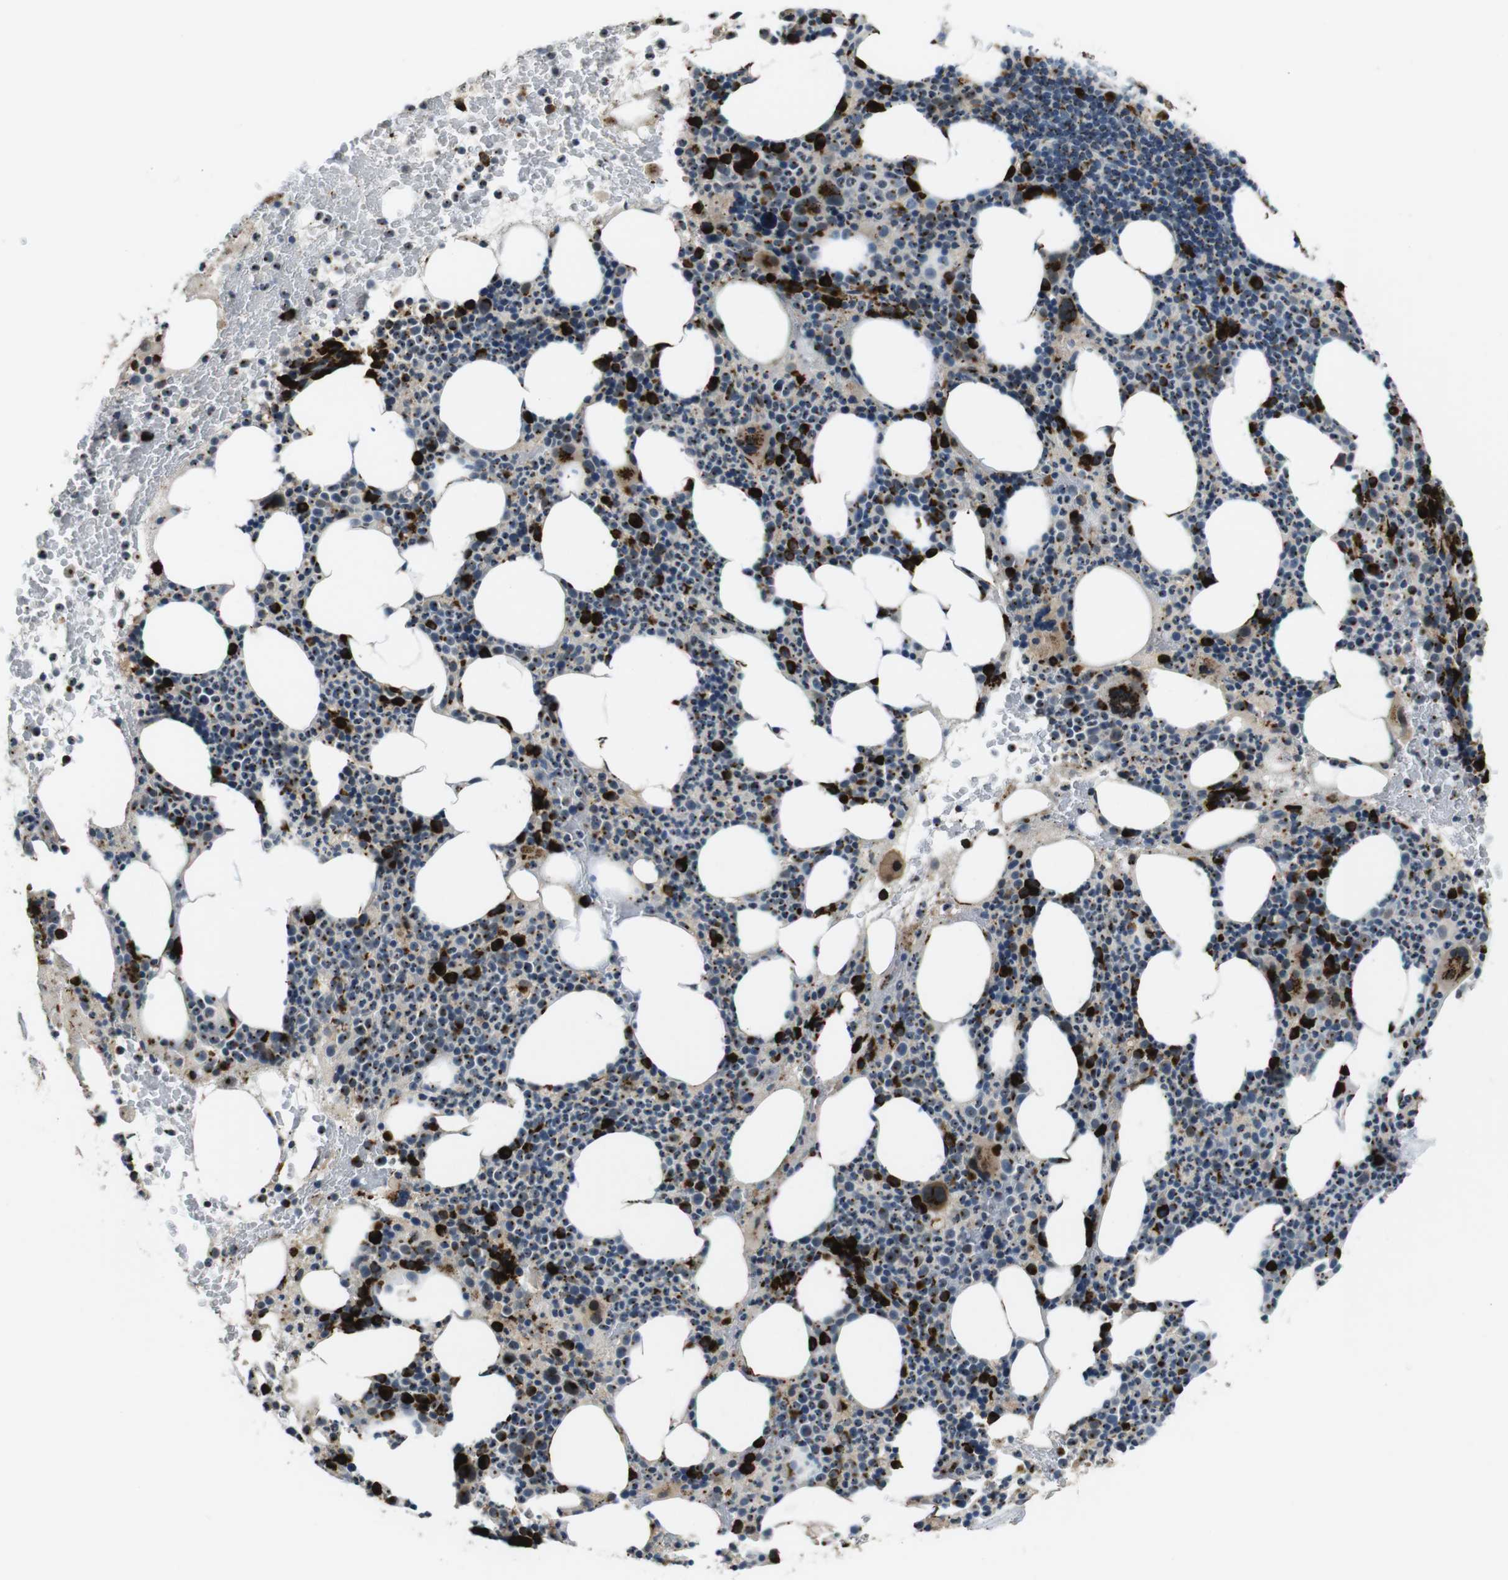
{"staining": {"intensity": "strong", "quantity": ">75%", "location": "cytoplasmic/membranous"}, "tissue": "bone marrow", "cell_type": "Hematopoietic cells", "image_type": "normal", "snomed": [{"axis": "morphology", "description": "Normal tissue, NOS"}, {"axis": "morphology", "description": "Inflammation, NOS"}, {"axis": "topography", "description": "Bone marrow"}], "caption": "Protein staining of normal bone marrow exhibits strong cytoplasmic/membranous positivity in approximately >75% of hematopoietic cells. (brown staining indicates protein expression, while blue staining denotes nuclei).", "gene": "ZFPL1", "patient": {"sex": "male", "age": 73}}